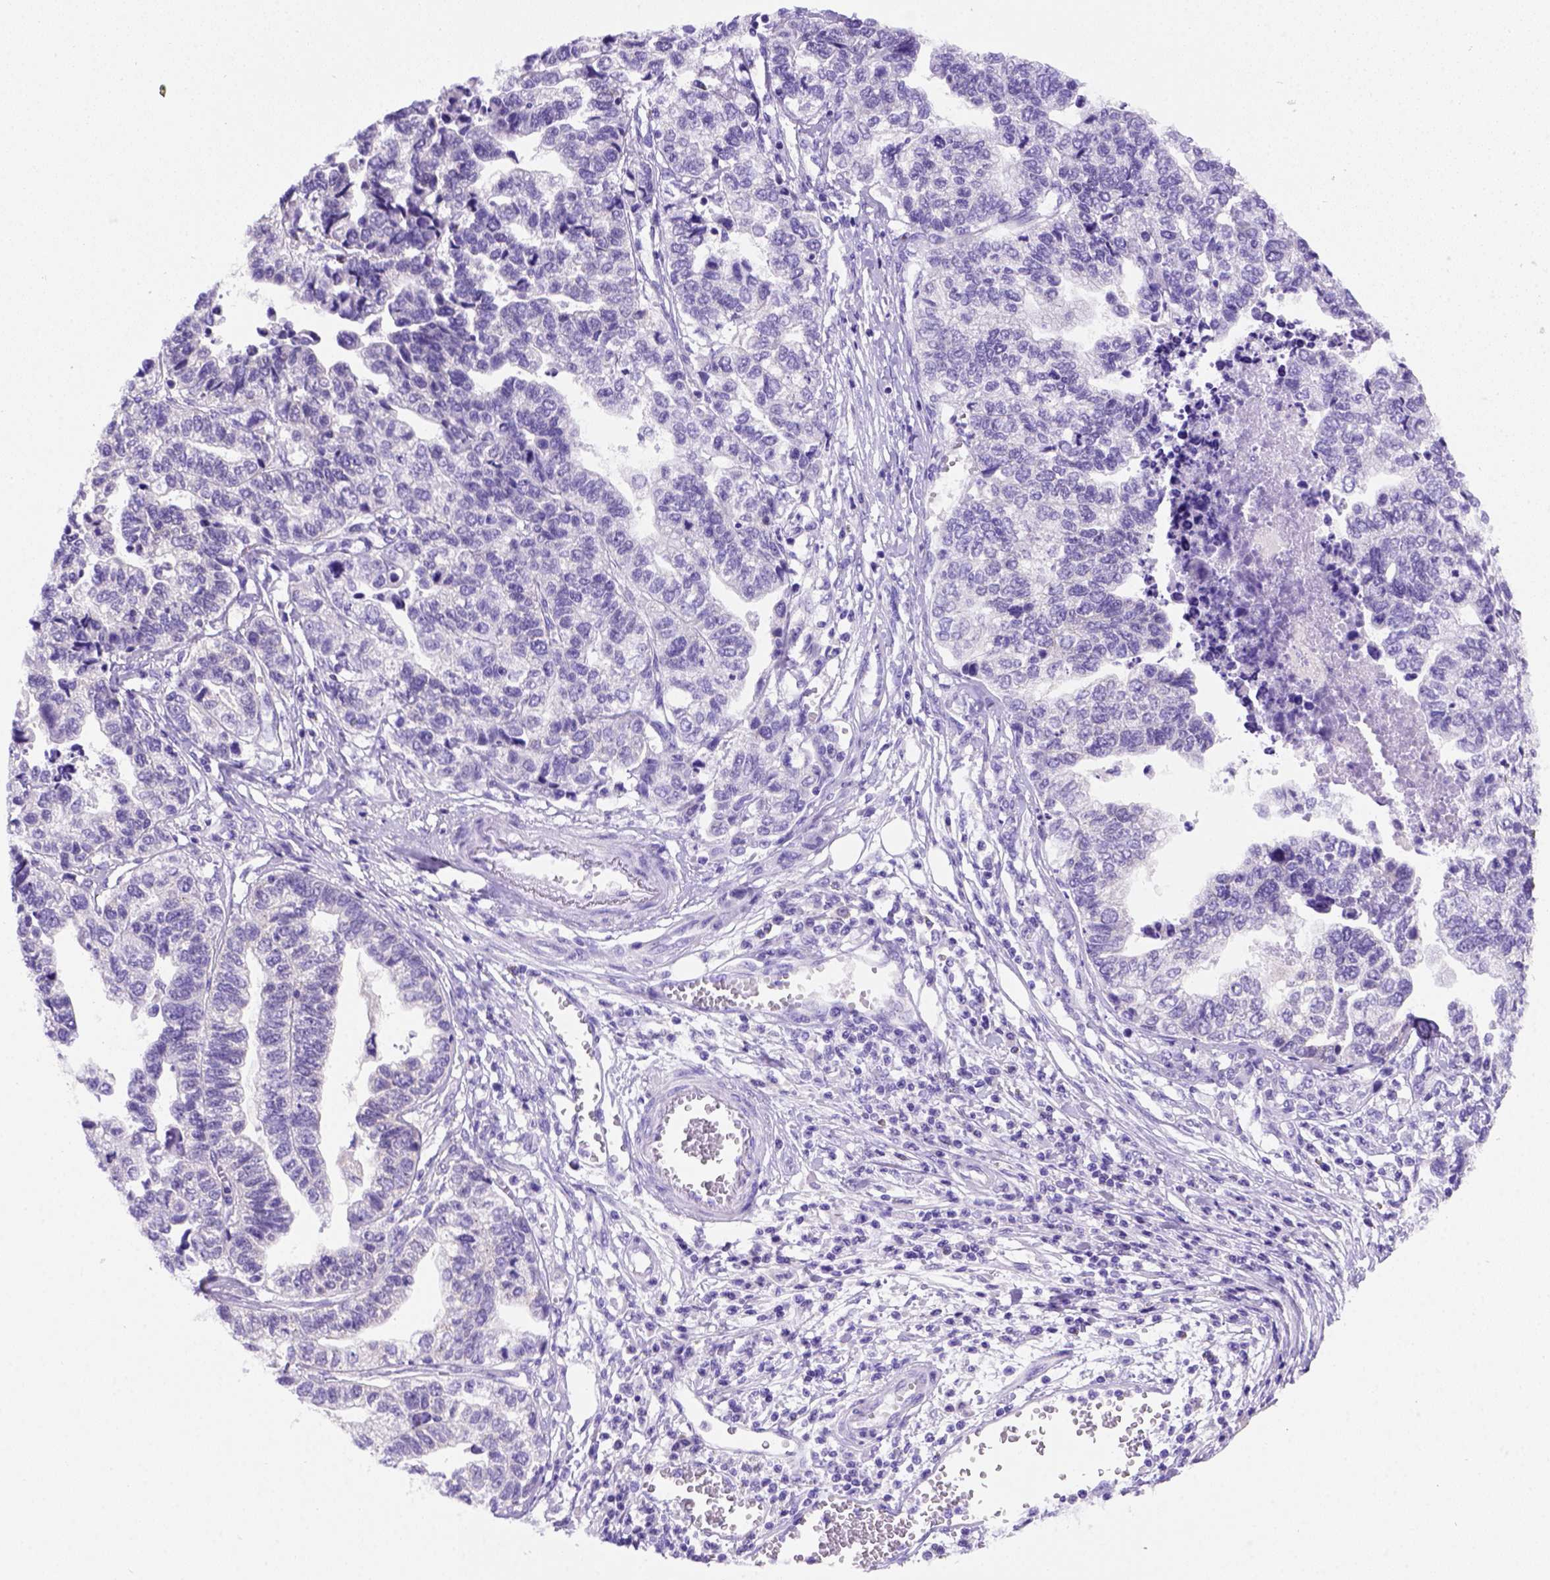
{"staining": {"intensity": "moderate", "quantity": "25%-75%", "location": "cytoplasmic/membranous"}, "tissue": "stomach cancer", "cell_type": "Tumor cells", "image_type": "cancer", "snomed": [{"axis": "morphology", "description": "Adenocarcinoma, NOS"}, {"axis": "topography", "description": "Stomach, upper"}], "caption": "Protein staining of stomach adenocarcinoma tissue demonstrates moderate cytoplasmic/membranous expression in about 25%-75% of tumor cells. Using DAB (brown) and hematoxylin (blue) stains, captured at high magnification using brightfield microscopy.", "gene": "FOXI1", "patient": {"sex": "female", "age": 67}}